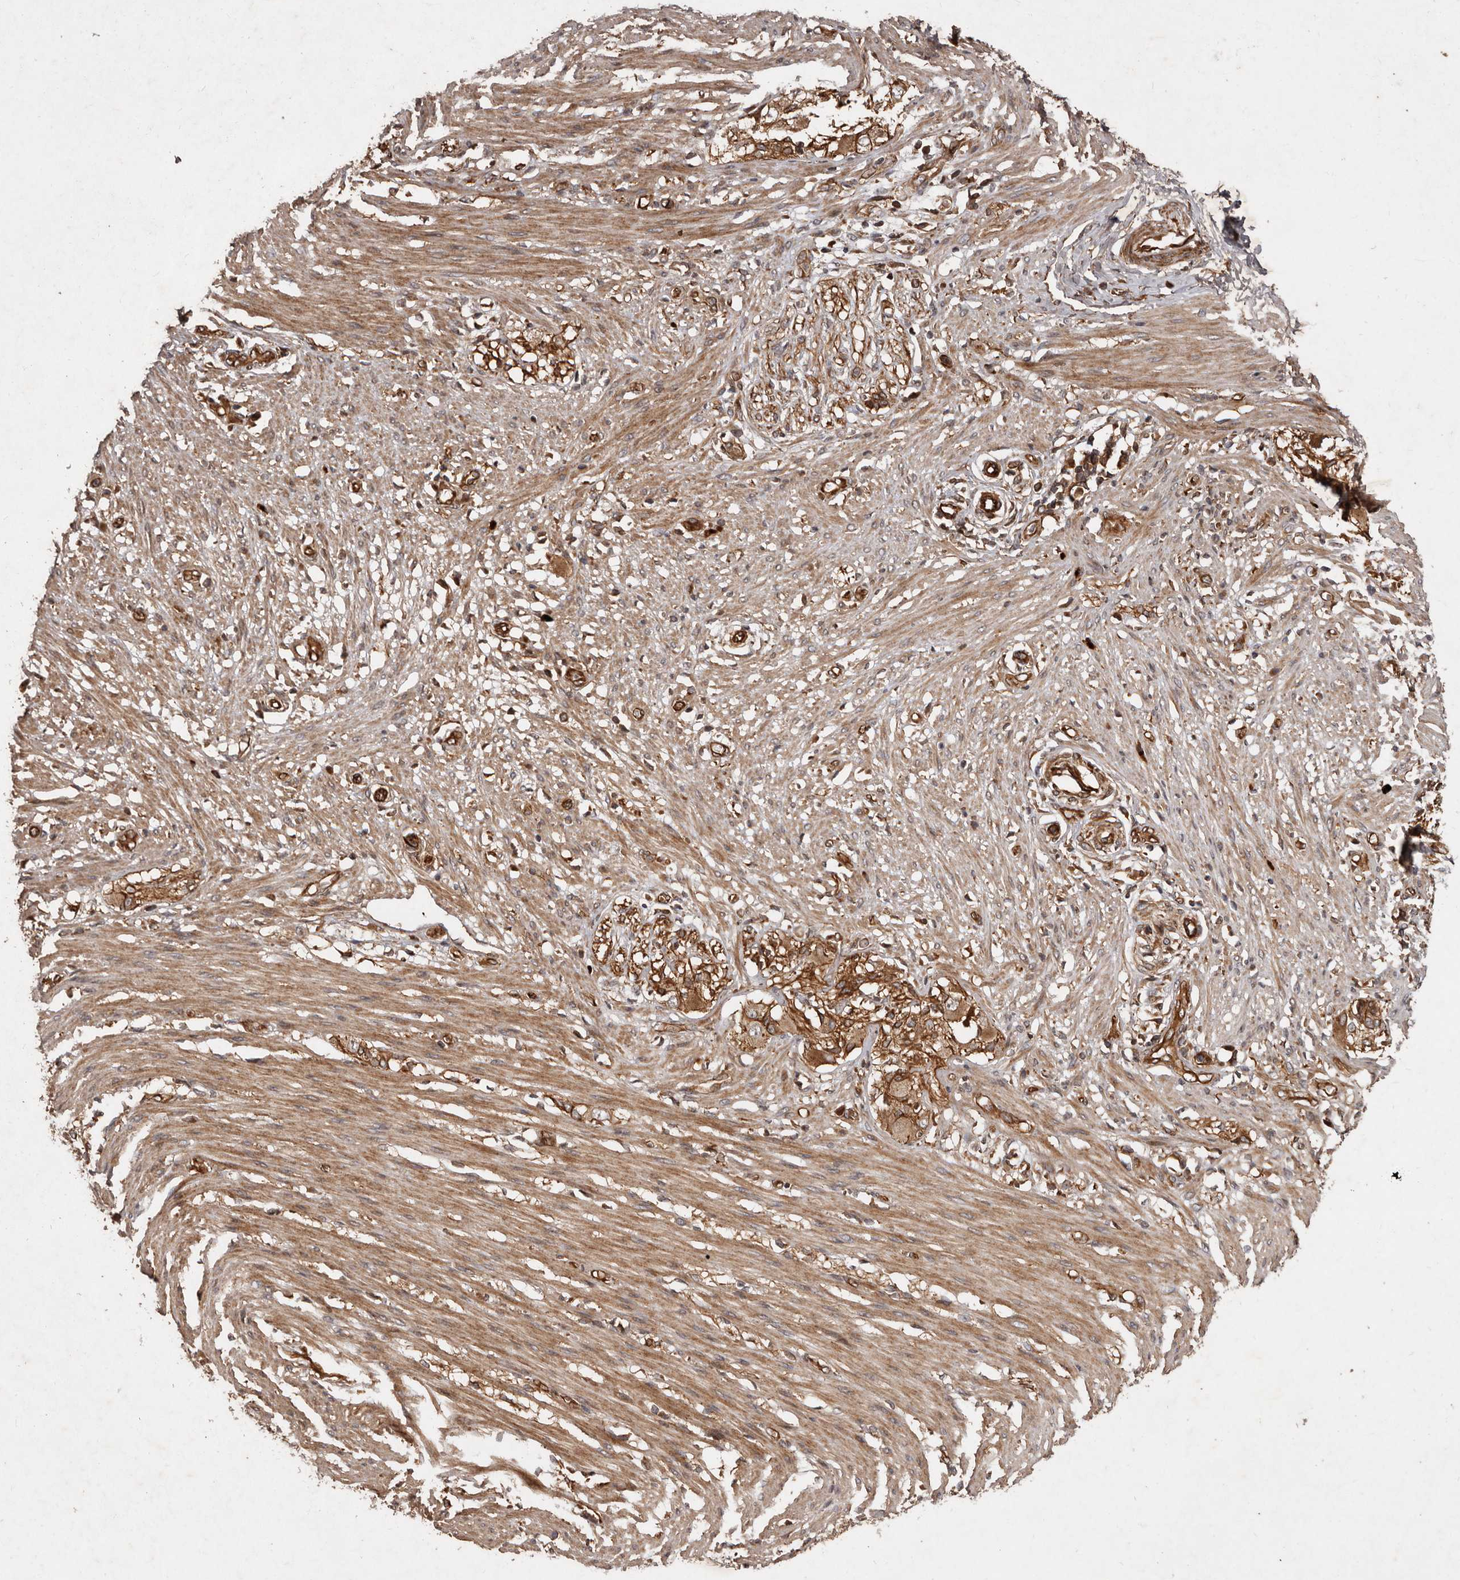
{"staining": {"intensity": "moderate", "quantity": ">75%", "location": "cytoplasmic/membranous"}, "tissue": "smooth muscle", "cell_type": "Smooth muscle cells", "image_type": "normal", "snomed": [{"axis": "morphology", "description": "Normal tissue, NOS"}, {"axis": "morphology", "description": "Adenocarcinoma, NOS"}, {"axis": "topography", "description": "Colon"}, {"axis": "topography", "description": "Peripheral nerve tissue"}], "caption": "Moderate cytoplasmic/membranous protein expression is seen in approximately >75% of smooth muscle cells in smooth muscle. The staining was performed using DAB to visualize the protein expression in brown, while the nuclei were stained in blue with hematoxylin (Magnification: 20x).", "gene": "STK36", "patient": {"sex": "male", "age": 14}}